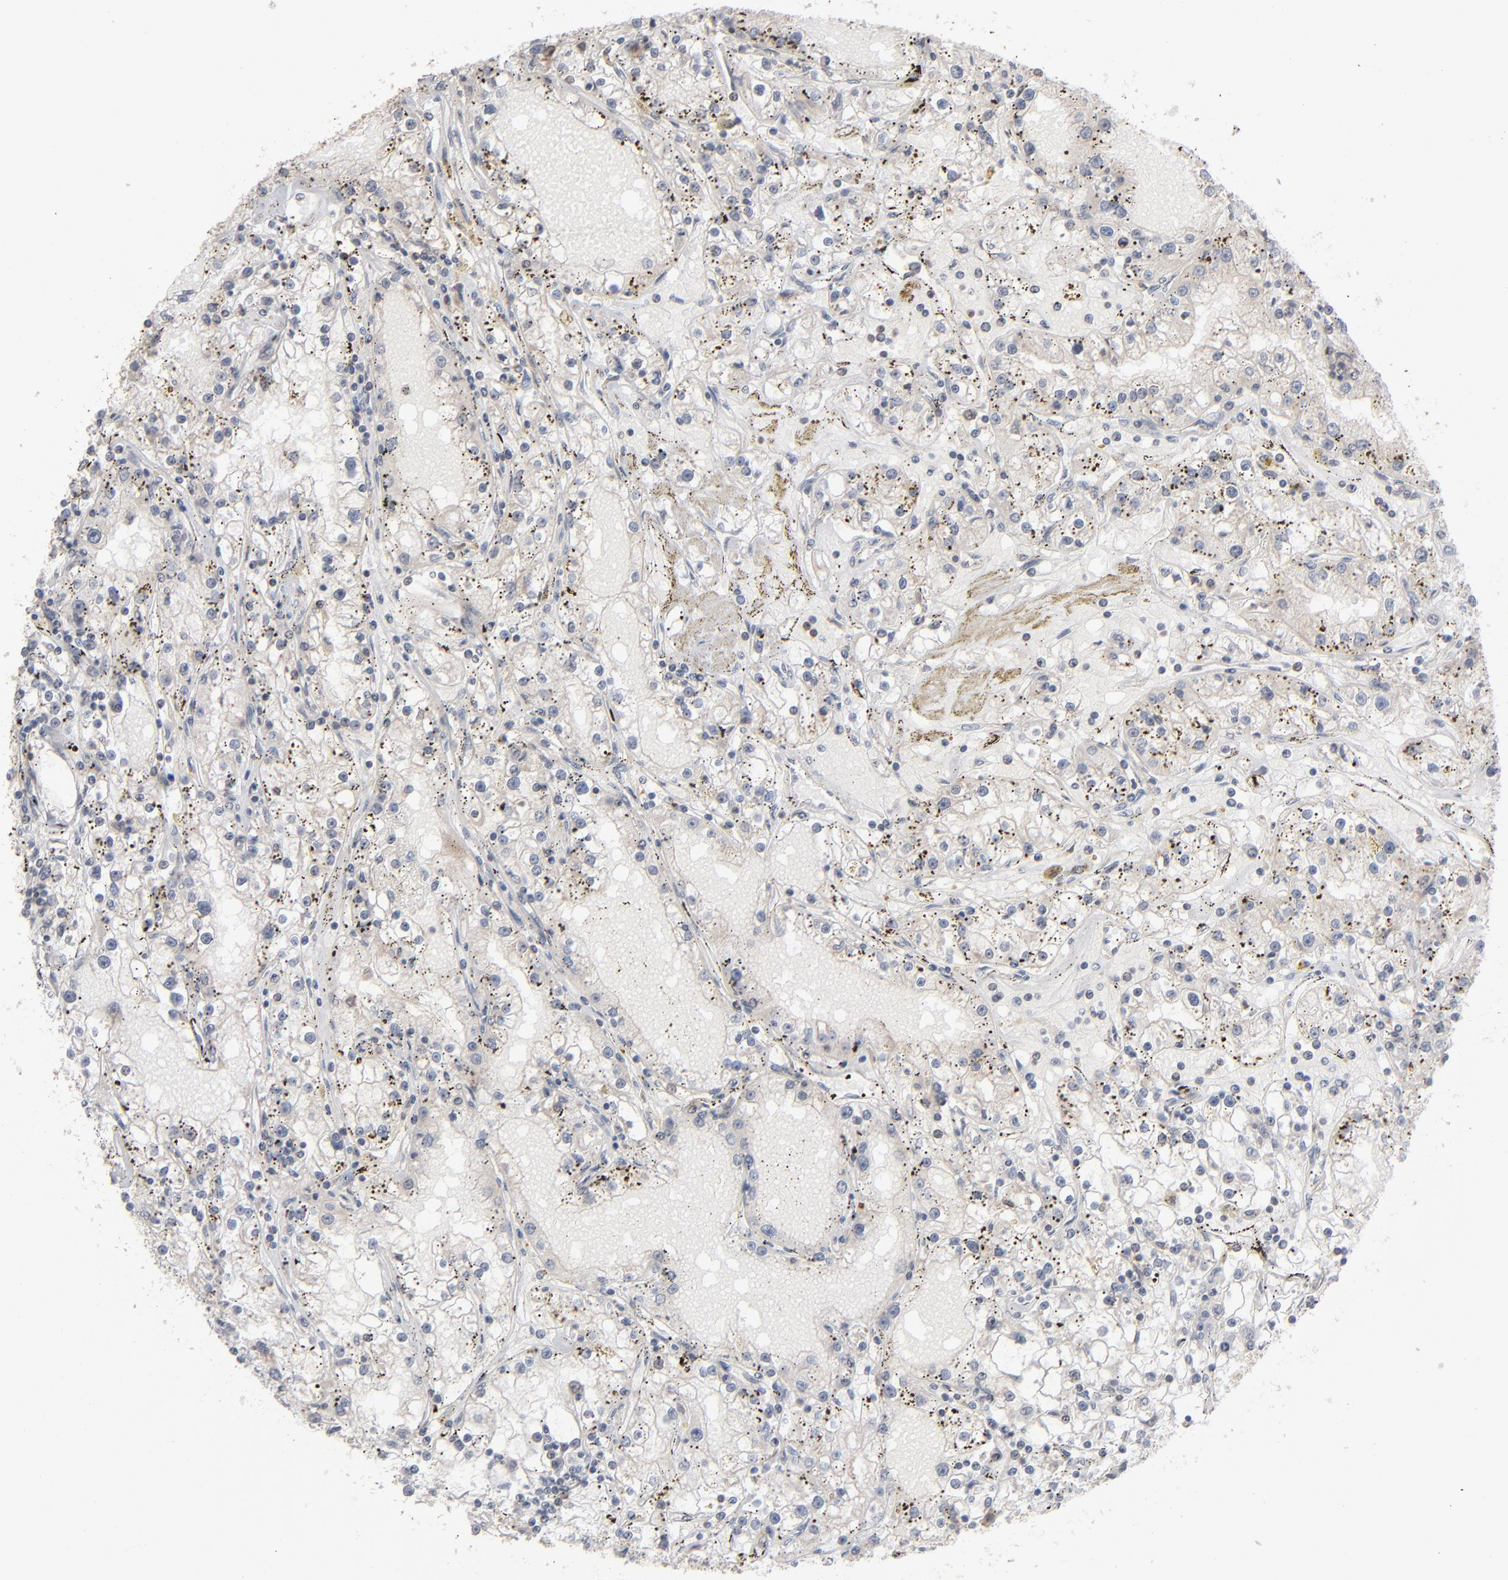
{"staining": {"intensity": "negative", "quantity": "none", "location": "none"}, "tissue": "renal cancer", "cell_type": "Tumor cells", "image_type": "cancer", "snomed": [{"axis": "morphology", "description": "Adenocarcinoma, NOS"}, {"axis": "topography", "description": "Kidney"}], "caption": "Immunohistochemistry image of neoplastic tissue: adenocarcinoma (renal) stained with DAB shows no significant protein staining in tumor cells.", "gene": "STAT4", "patient": {"sex": "male", "age": 56}}